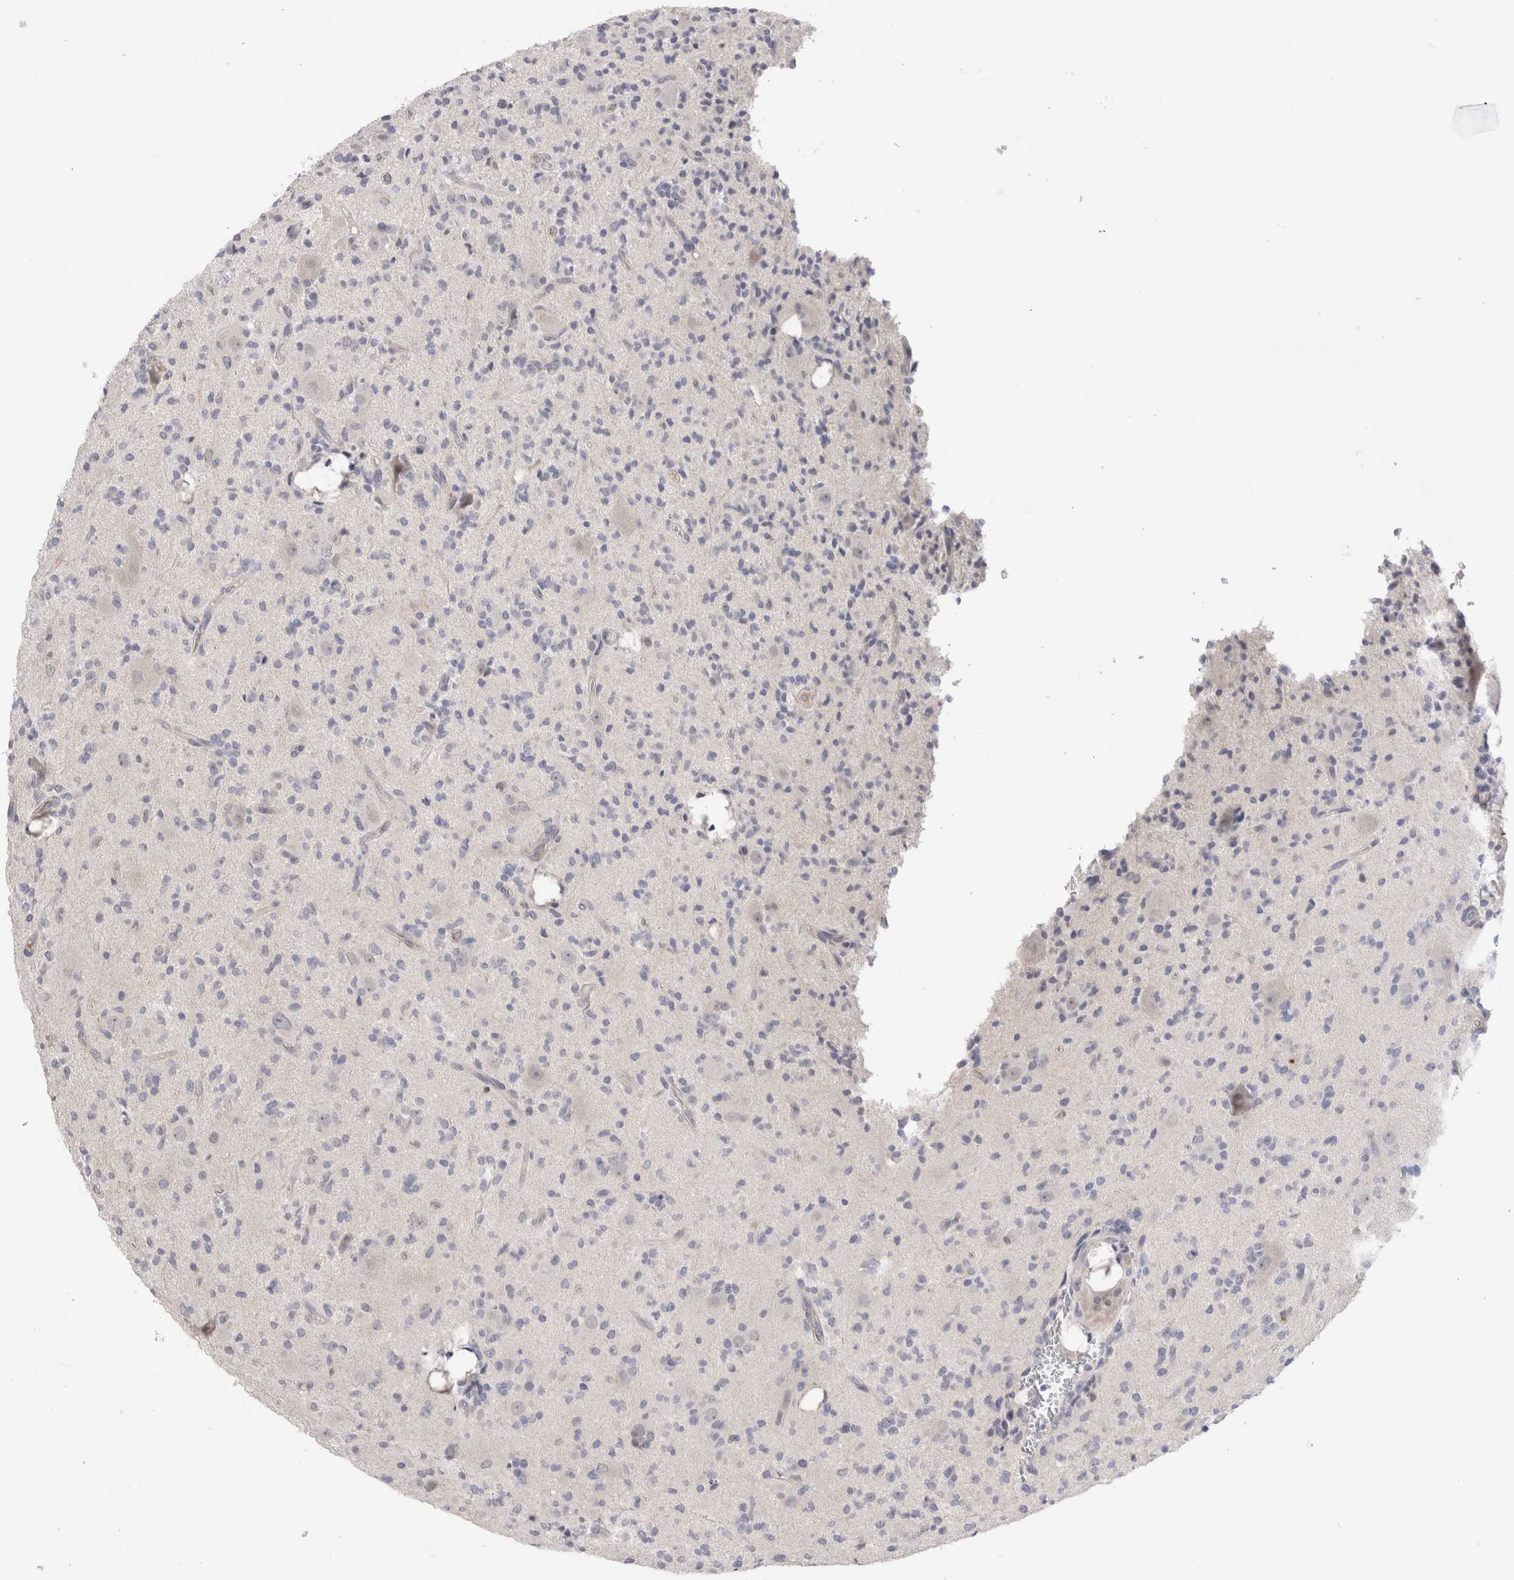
{"staining": {"intensity": "negative", "quantity": "none", "location": "none"}, "tissue": "glioma", "cell_type": "Tumor cells", "image_type": "cancer", "snomed": [{"axis": "morphology", "description": "Glioma, malignant, High grade"}, {"axis": "topography", "description": "Brain"}], "caption": "Tumor cells are negative for brown protein staining in glioma. Nuclei are stained in blue.", "gene": "CRYBG1", "patient": {"sex": "male", "age": 34}}